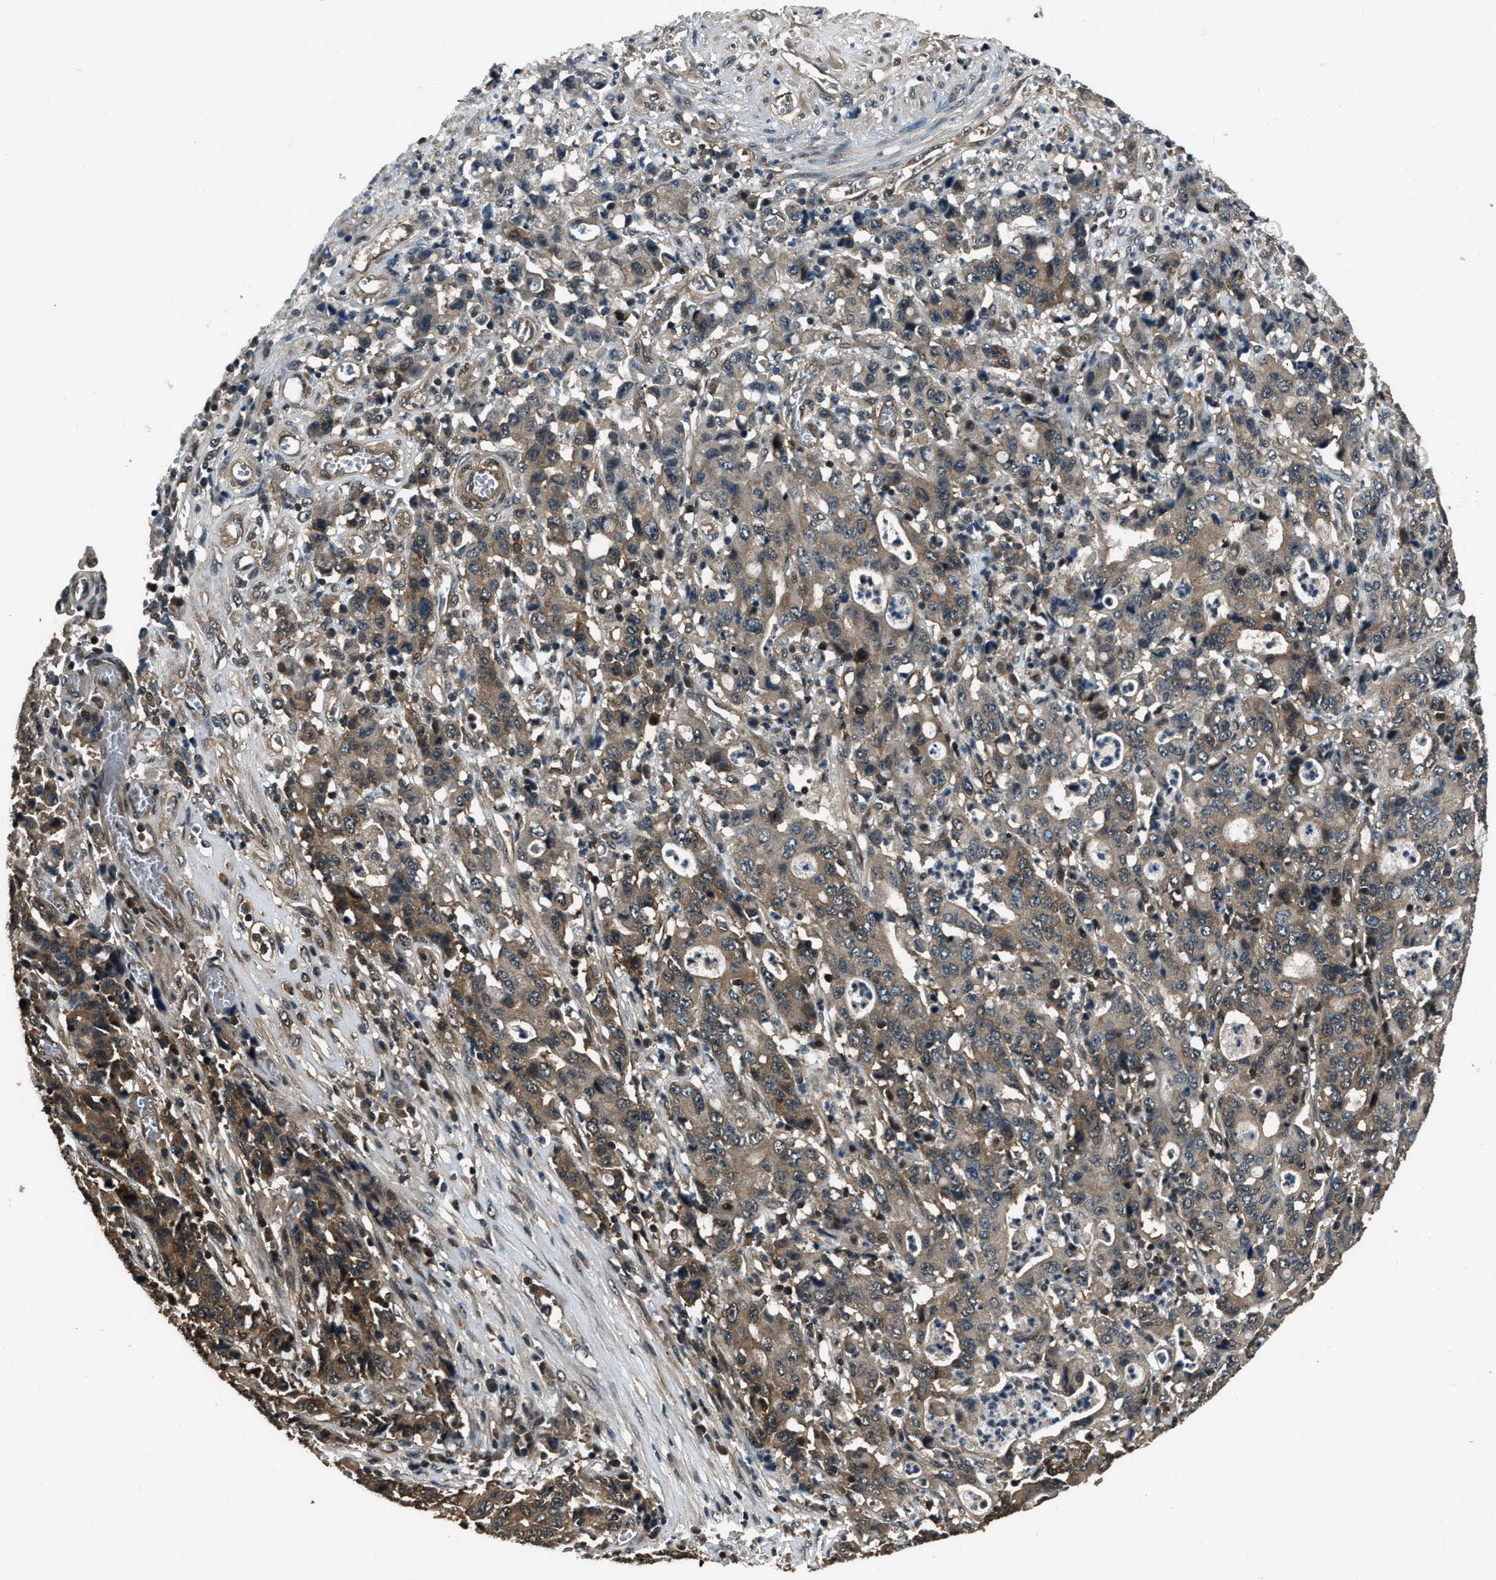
{"staining": {"intensity": "moderate", "quantity": ">75%", "location": "cytoplasmic/membranous"}, "tissue": "stomach cancer", "cell_type": "Tumor cells", "image_type": "cancer", "snomed": [{"axis": "morphology", "description": "Adenocarcinoma, NOS"}, {"axis": "topography", "description": "Stomach, upper"}], "caption": "Immunohistochemistry photomicrograph of stomach cancer (adenocarcinoma) stained for a protein (brown), which demonstrates medium levels of moderate cytoplasmic/membranous expression in about >75% of tumor cells.", "gene": "NUDCD3", "patient": {"sex": "male", "age": 69}}